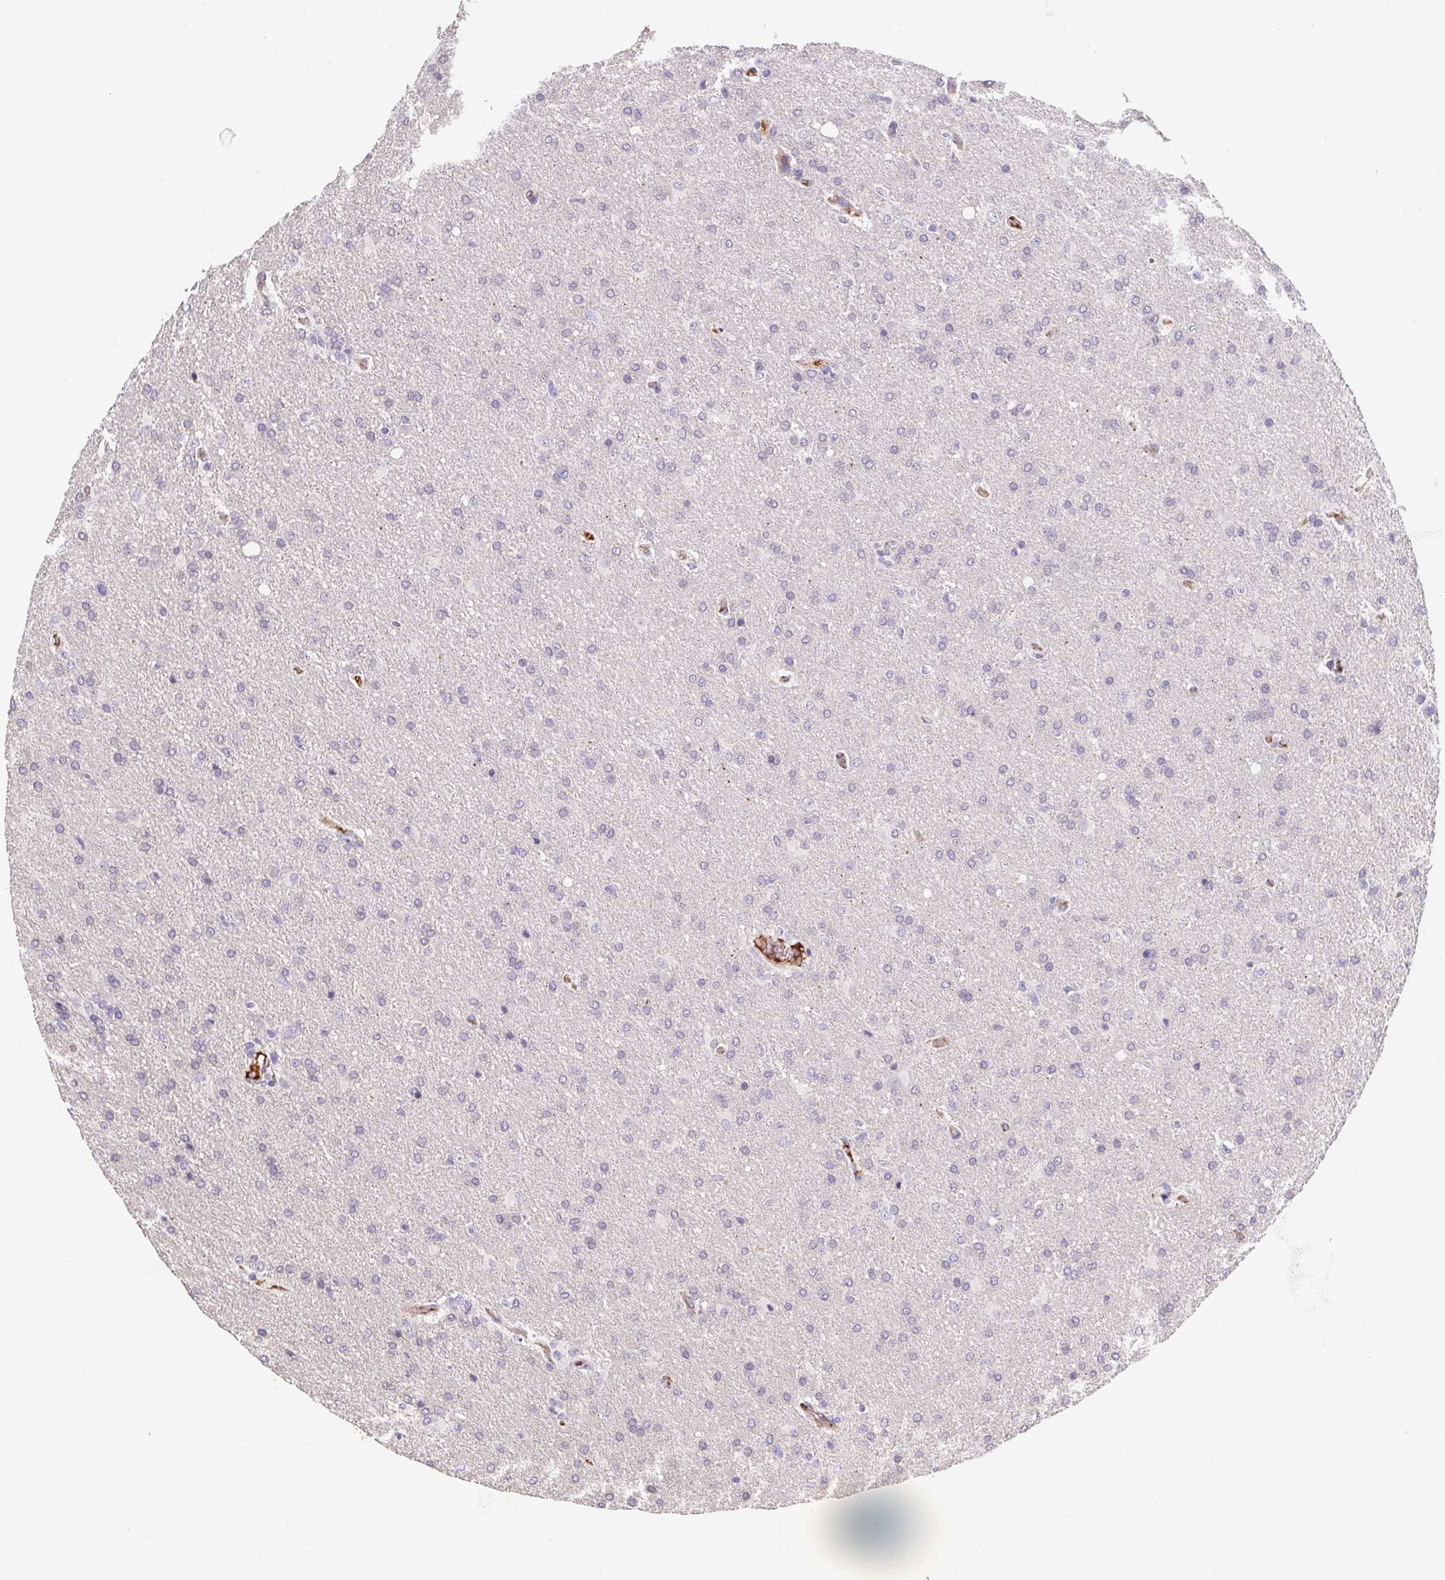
{"staining": {"intensity": "negative", "quantity": "none", "location": "none"}, "tissue": "glioma", "cell_type": "Tumor cells", "image_type": "cancer", "snomed": [{"axis": "morphology", "description": "Glioma, malignant, High grade"}, {"axis": "topography", "description": "Brain"}], "caption": "Immunohistochemistry of malignant glioma (high-grade) exhibits no staining in tumor cells.", "gene": "LPA", "patient": {"sex": "male", "age": 68}}